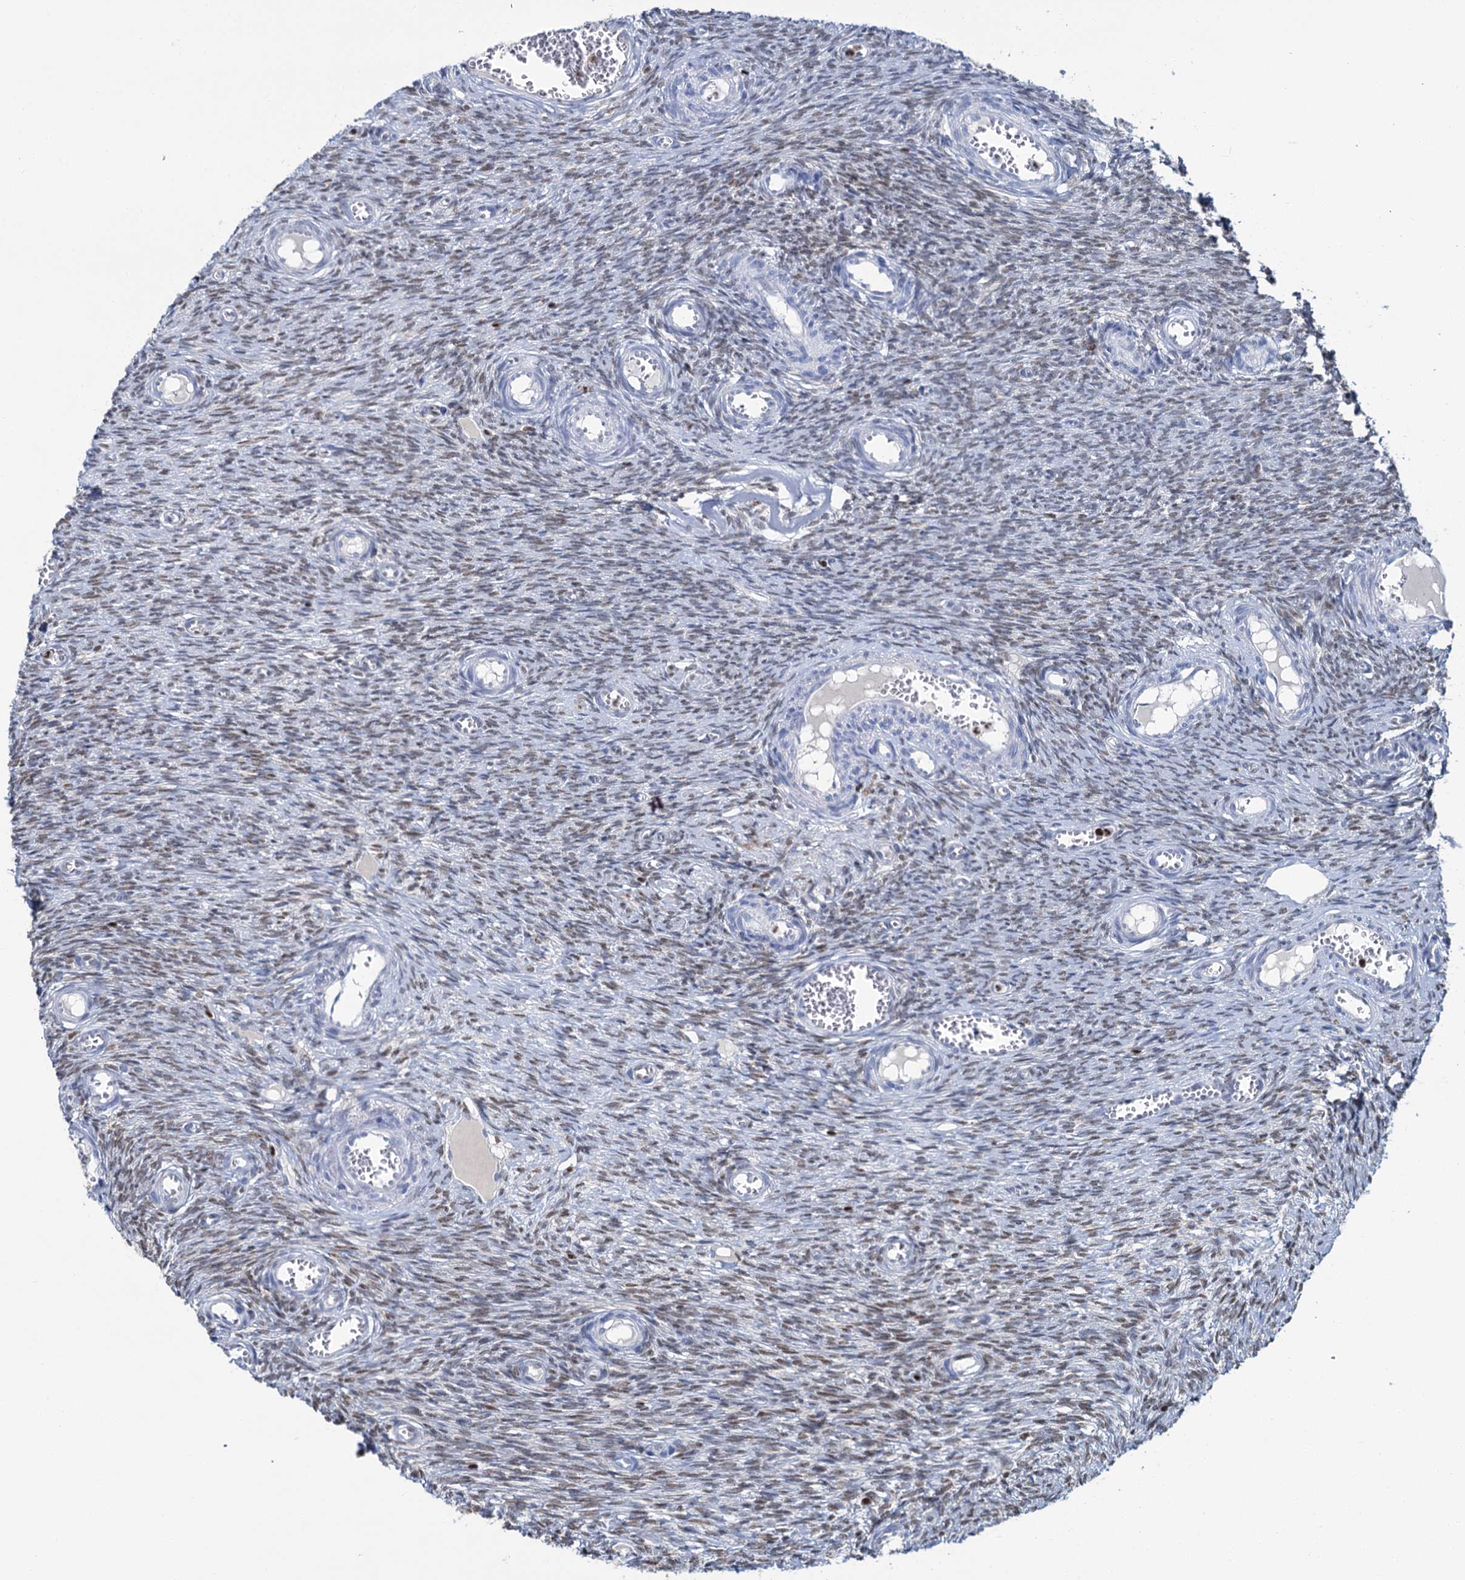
{"staining": {"intensity": "moderate", "quantity": "25%-75%", "location": "nuclear"}, "tissue": "ovary", "cell_type": "Ovarian stroma cells", "image_type": "normal", "snomed": [{"axis": "morphology", "description": "Normal tissue, NOS"}, {"axis": "topography", "description": "Ovary"}], "caption": "Protein expression analysis of unremarkable ovary reveals moderate nuclear positivity in approximately 25%-75% of ovarian stroma cells. (Stains: DAB in brown, nuclei in blue, Microscopy: brightfield microscopy at high magnification).", "gene": "CELF2", "patient": {"sex": "female", "age": 44}}